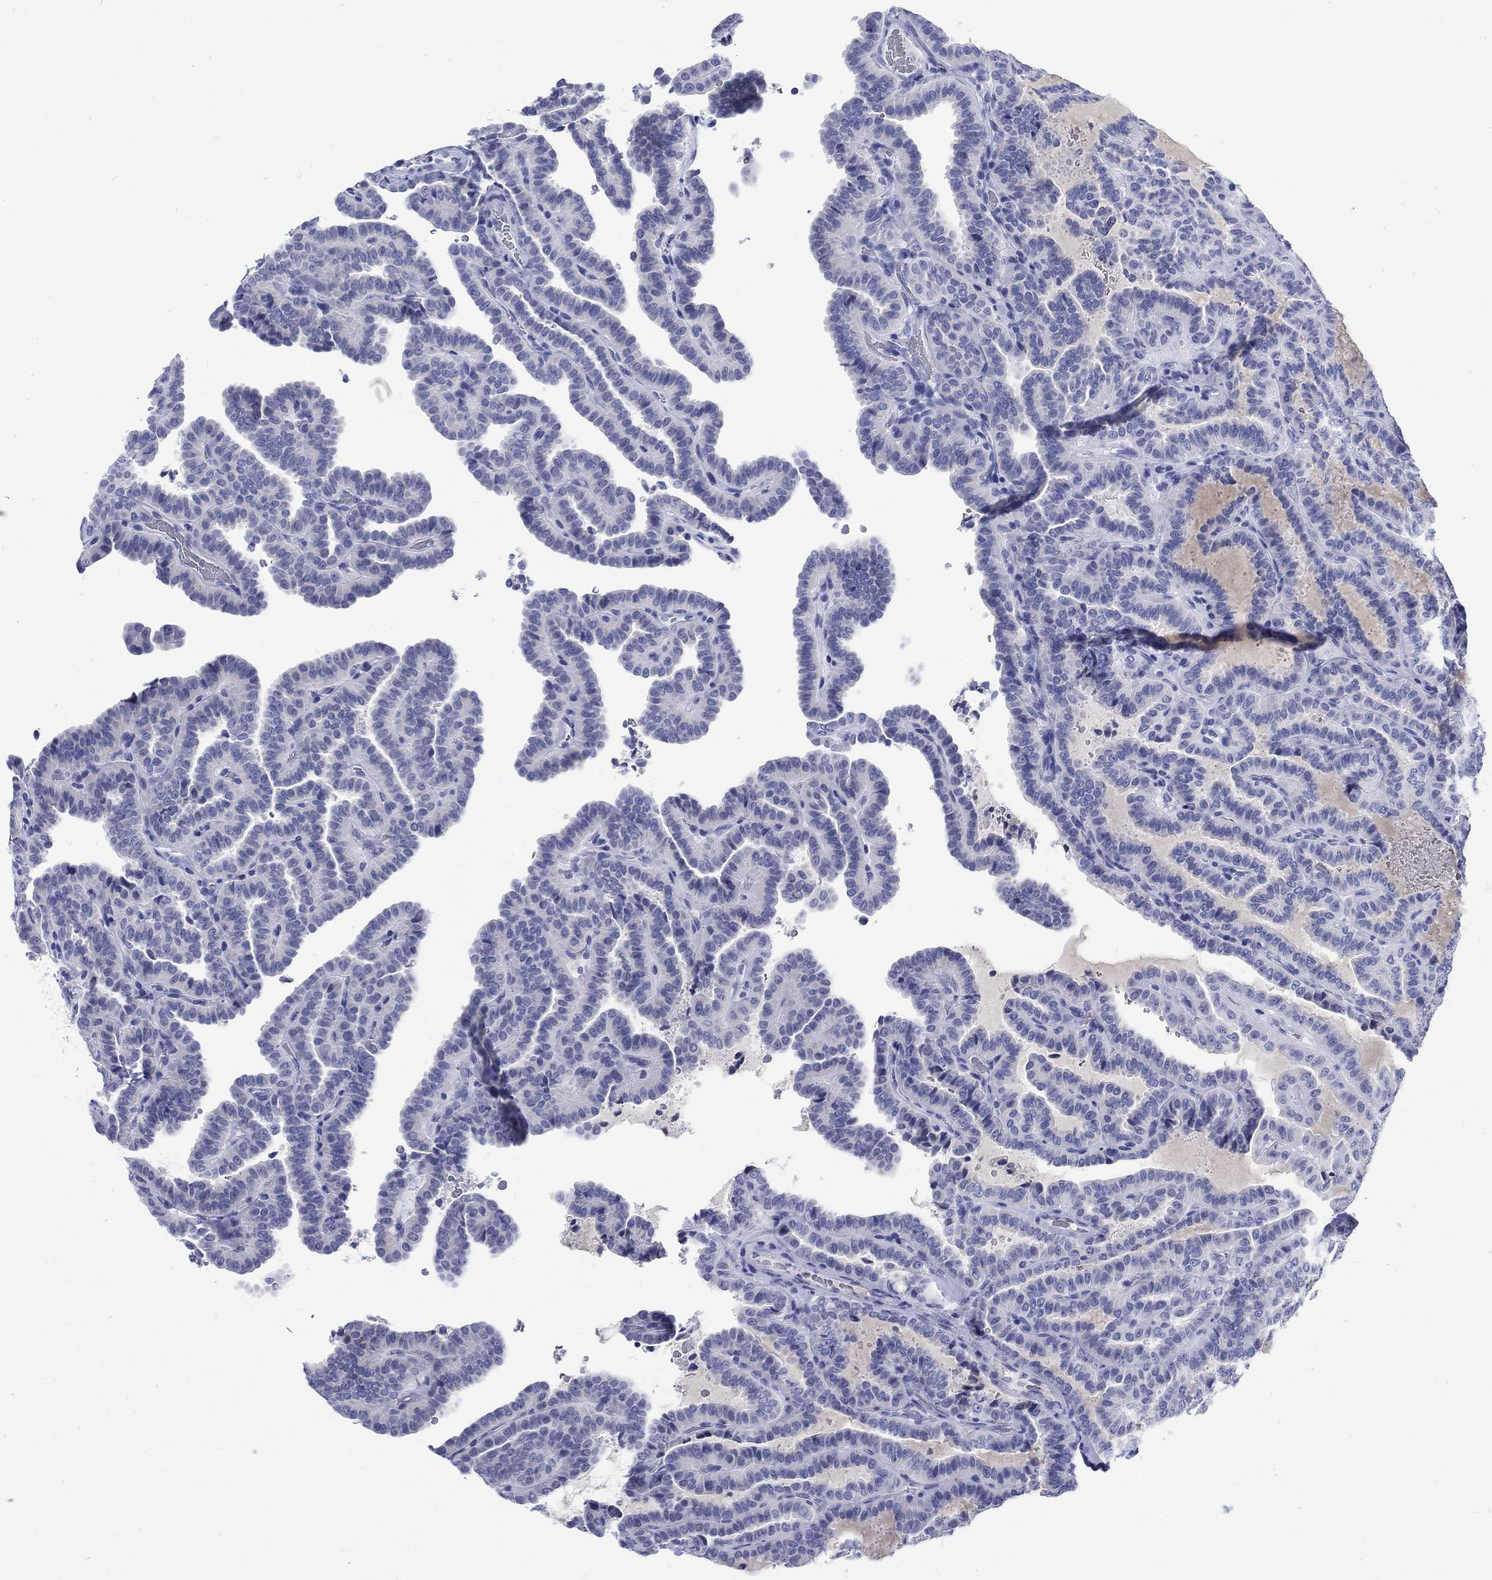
{"staining": {"intensity": "negative", "quantity": "none", "location": "none"}, "tissue": "thyroid cancer", "cell_type": "Tumor cells", "image_type": "cancer", "snomed": [{"axis": "morphology", "description": "Papillary adenocarcinoma, NOS"}, {"axis": "topography", "description": "Thyroid gland"}], "caption": "Protein analysis of thyroid cancer (papillary adenocarcinoma) shows no significant positivity in tumor cells.", "gene": "KRT76", "patient": {"sex": "female", "age": 39}}